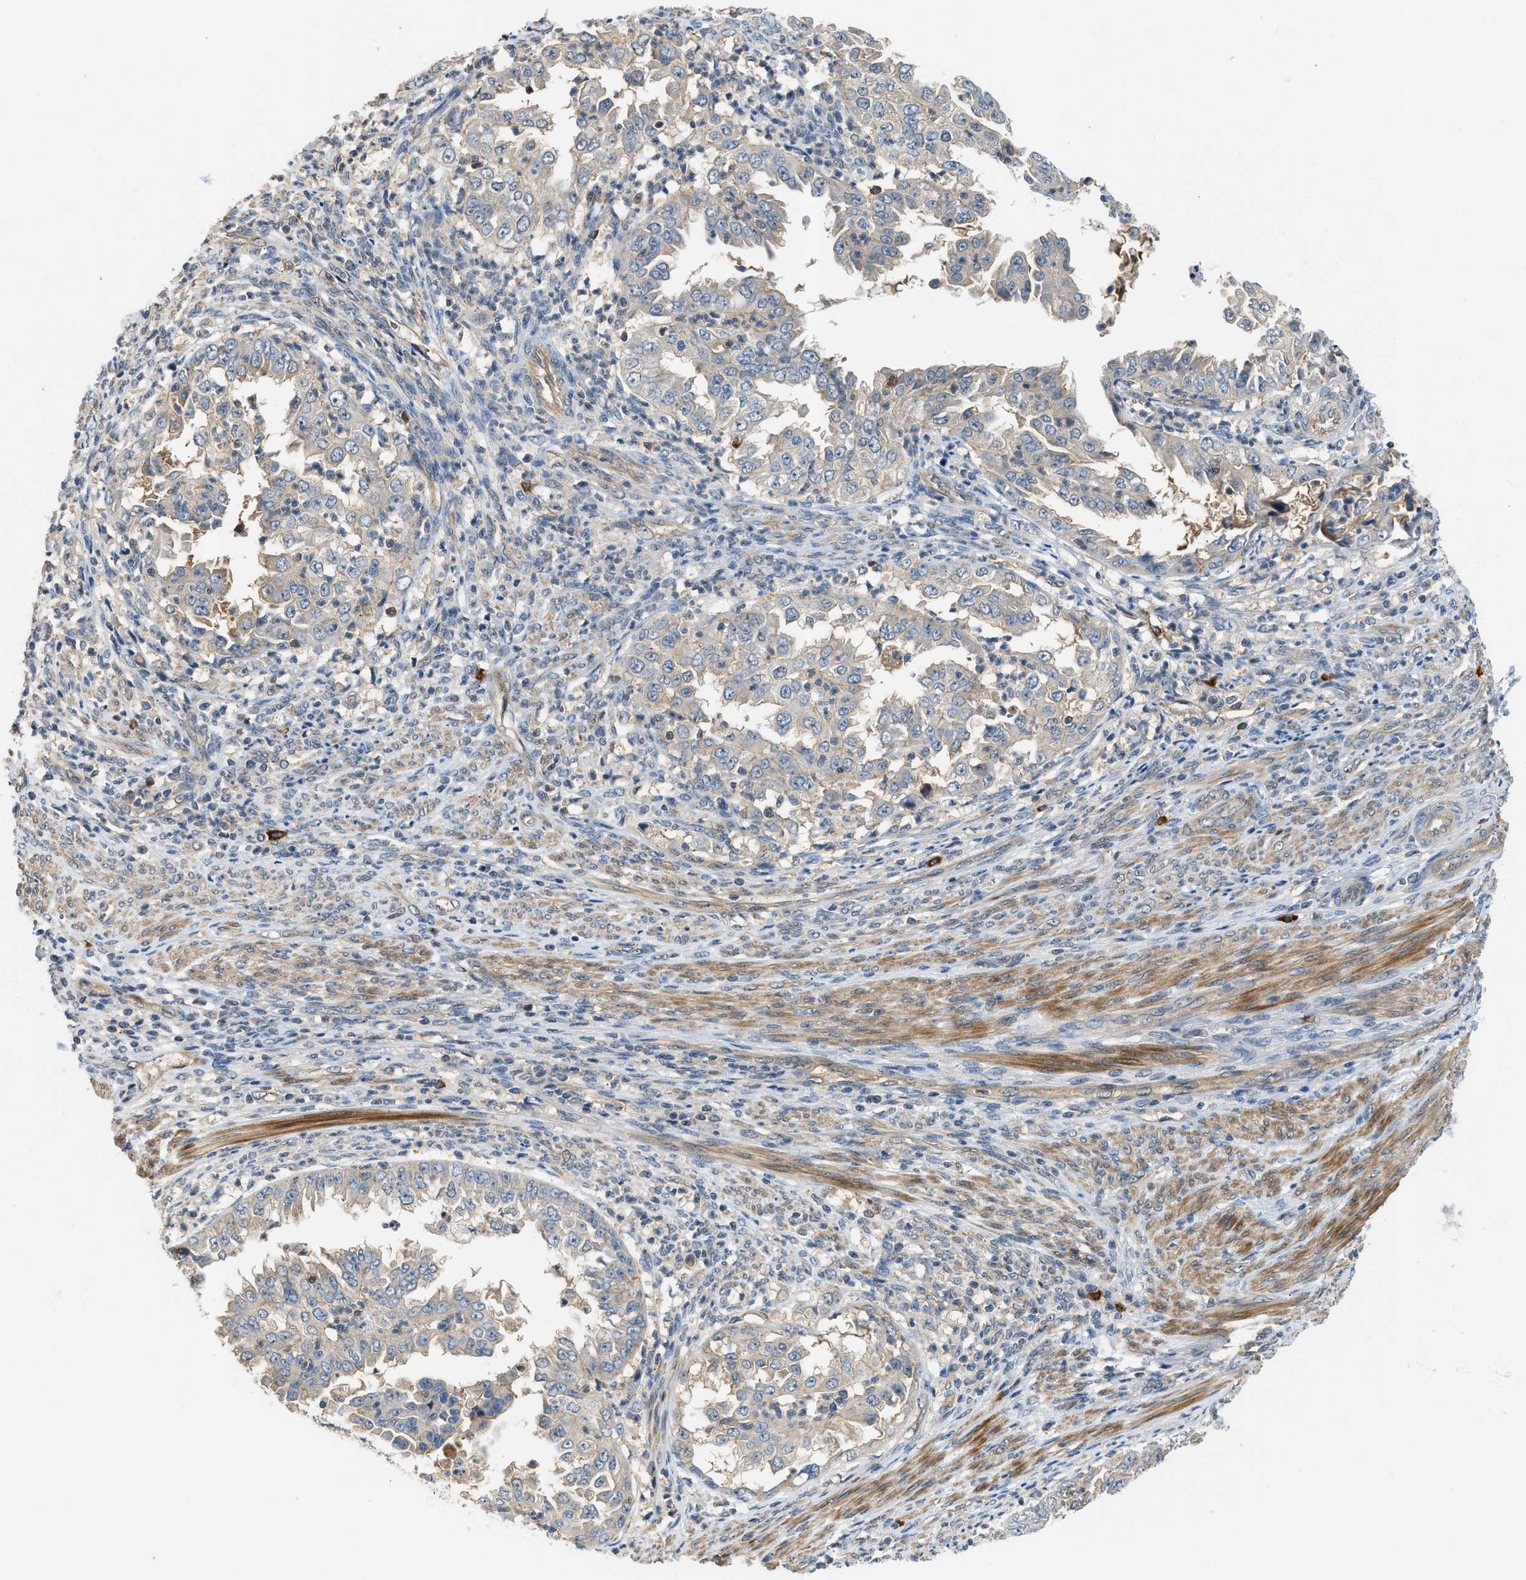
{"staining": {"intensity": "negative", "quantity": "none", "location": "none"}, "tissue": "endometrial cancer", "cell_type": "Tumor cells", "image_type": "cancer", "snomed": [{"axis": "morphology", "description": "Adenocarcinoma, NOS"}, {"axis": "topography", "description": "Endometrium"}], "caption": "Immunohistochemistry of human endometrial adenocarcinoma demonstrates no staining in tumor cells. Brightfield microscopy of immunohistochemistry (IHC) stained with DAB (brown) and hematoxylin (blue), captured at high magnification.", "gene": "CBLB", "patient": {"sex": "female", "age": 85}}